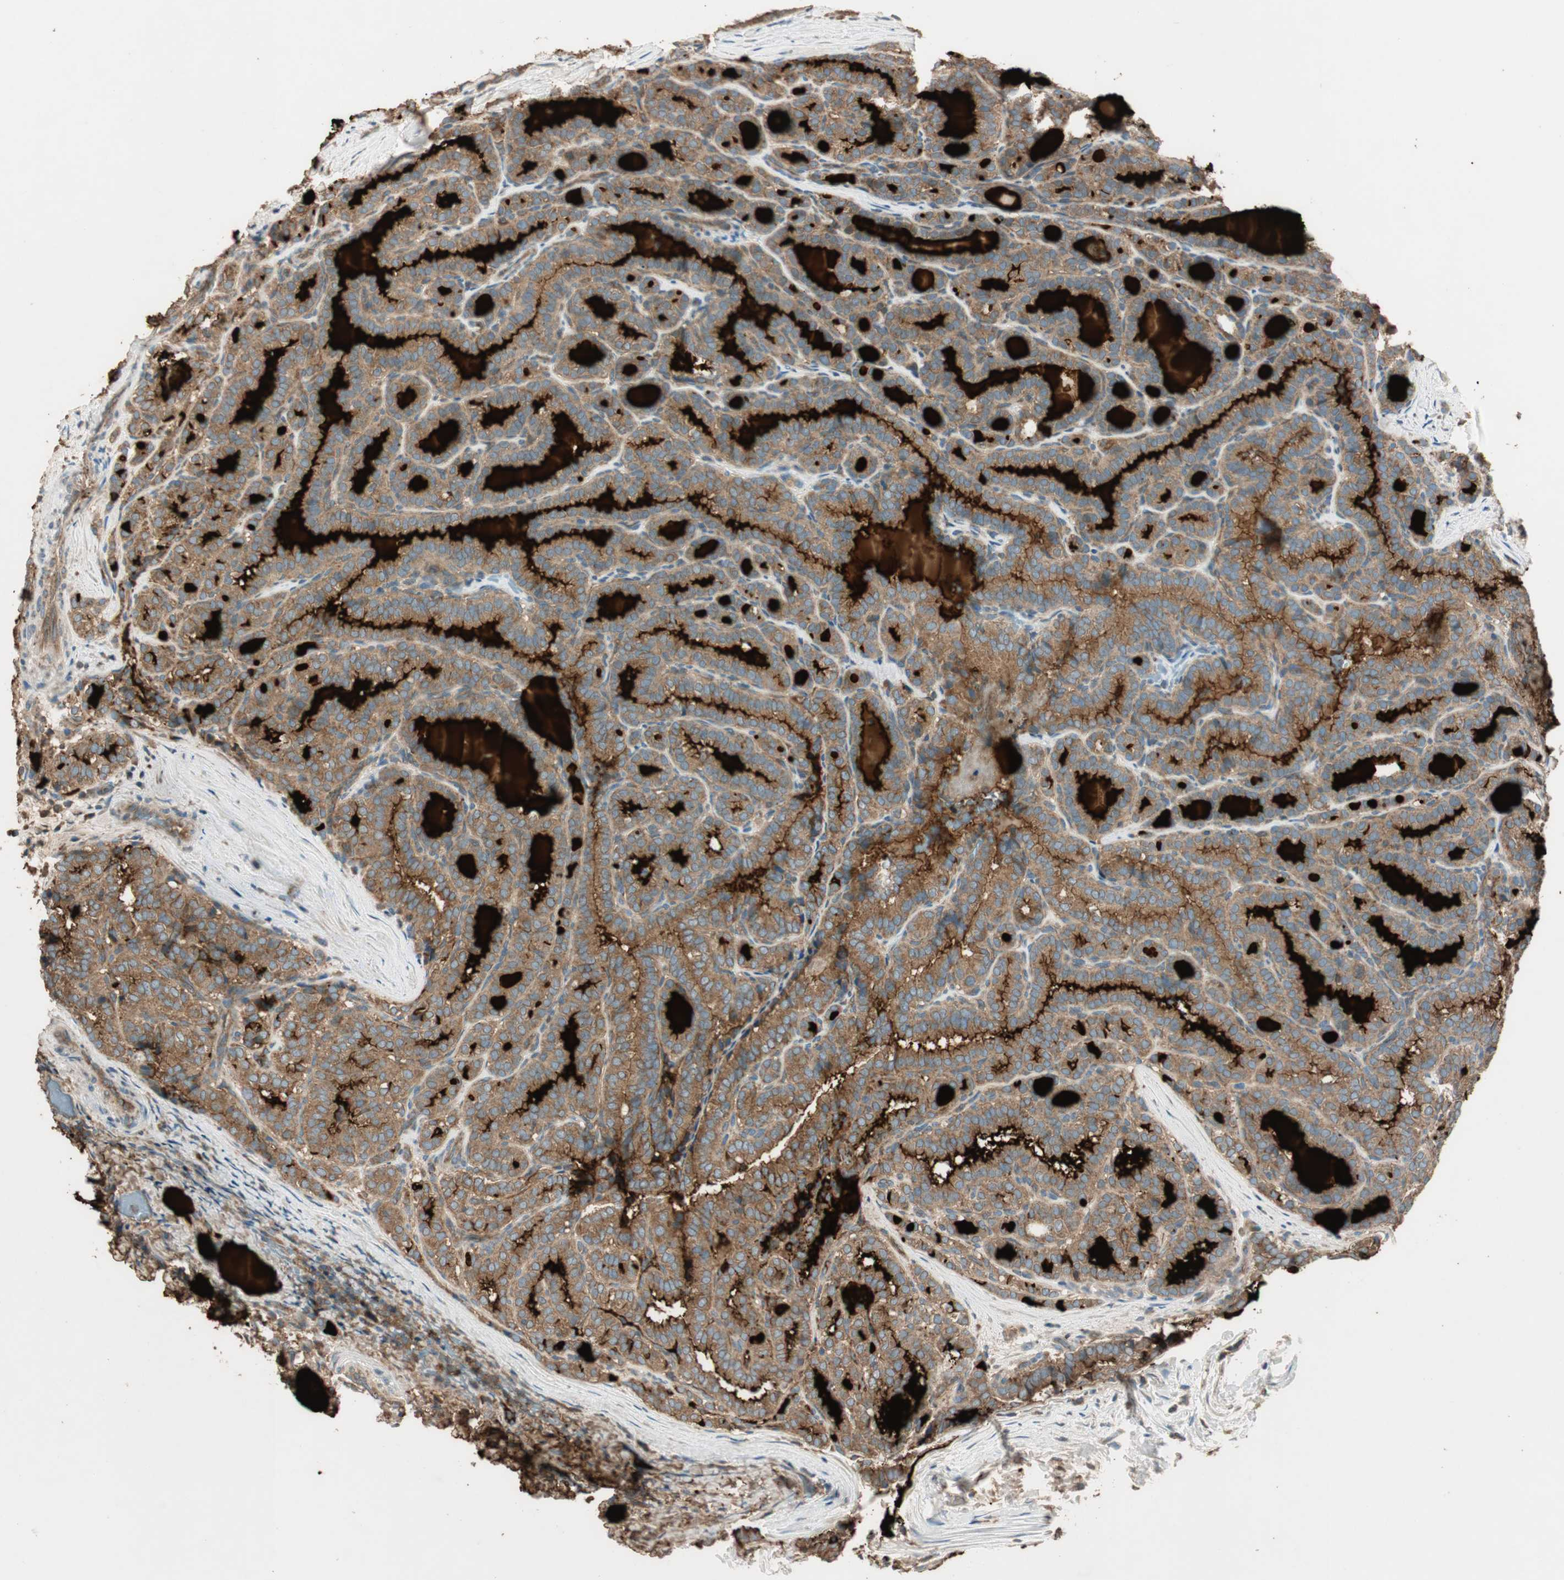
{"staining": {"intensity": "strong", "quantity": ">75%", "location": "cytoplasmic/membranous"}, "tissue": "thyroid cancer", "cell_type": "Tumor cells", "image_type": "cancer", "snomed": [{"axis": "morphology", "description": "Normal tissue, NOS"}, {"axis": "morphology", "description": "Papillary adenocarcinoma, NOS"}, {"axis": "topography", "description": "Thyroid gland"}], "caption": "A micrograph of papillary adenocarcinoma (thyroid) stained for a protein exhibits strong cytoplasmic/membranous brown staining in tumor cells. (Brightfield microscopy of DAB IHC at high magnification).", "gene": "CC2D1A", "patient": {"sex": "female", "age": 30}}